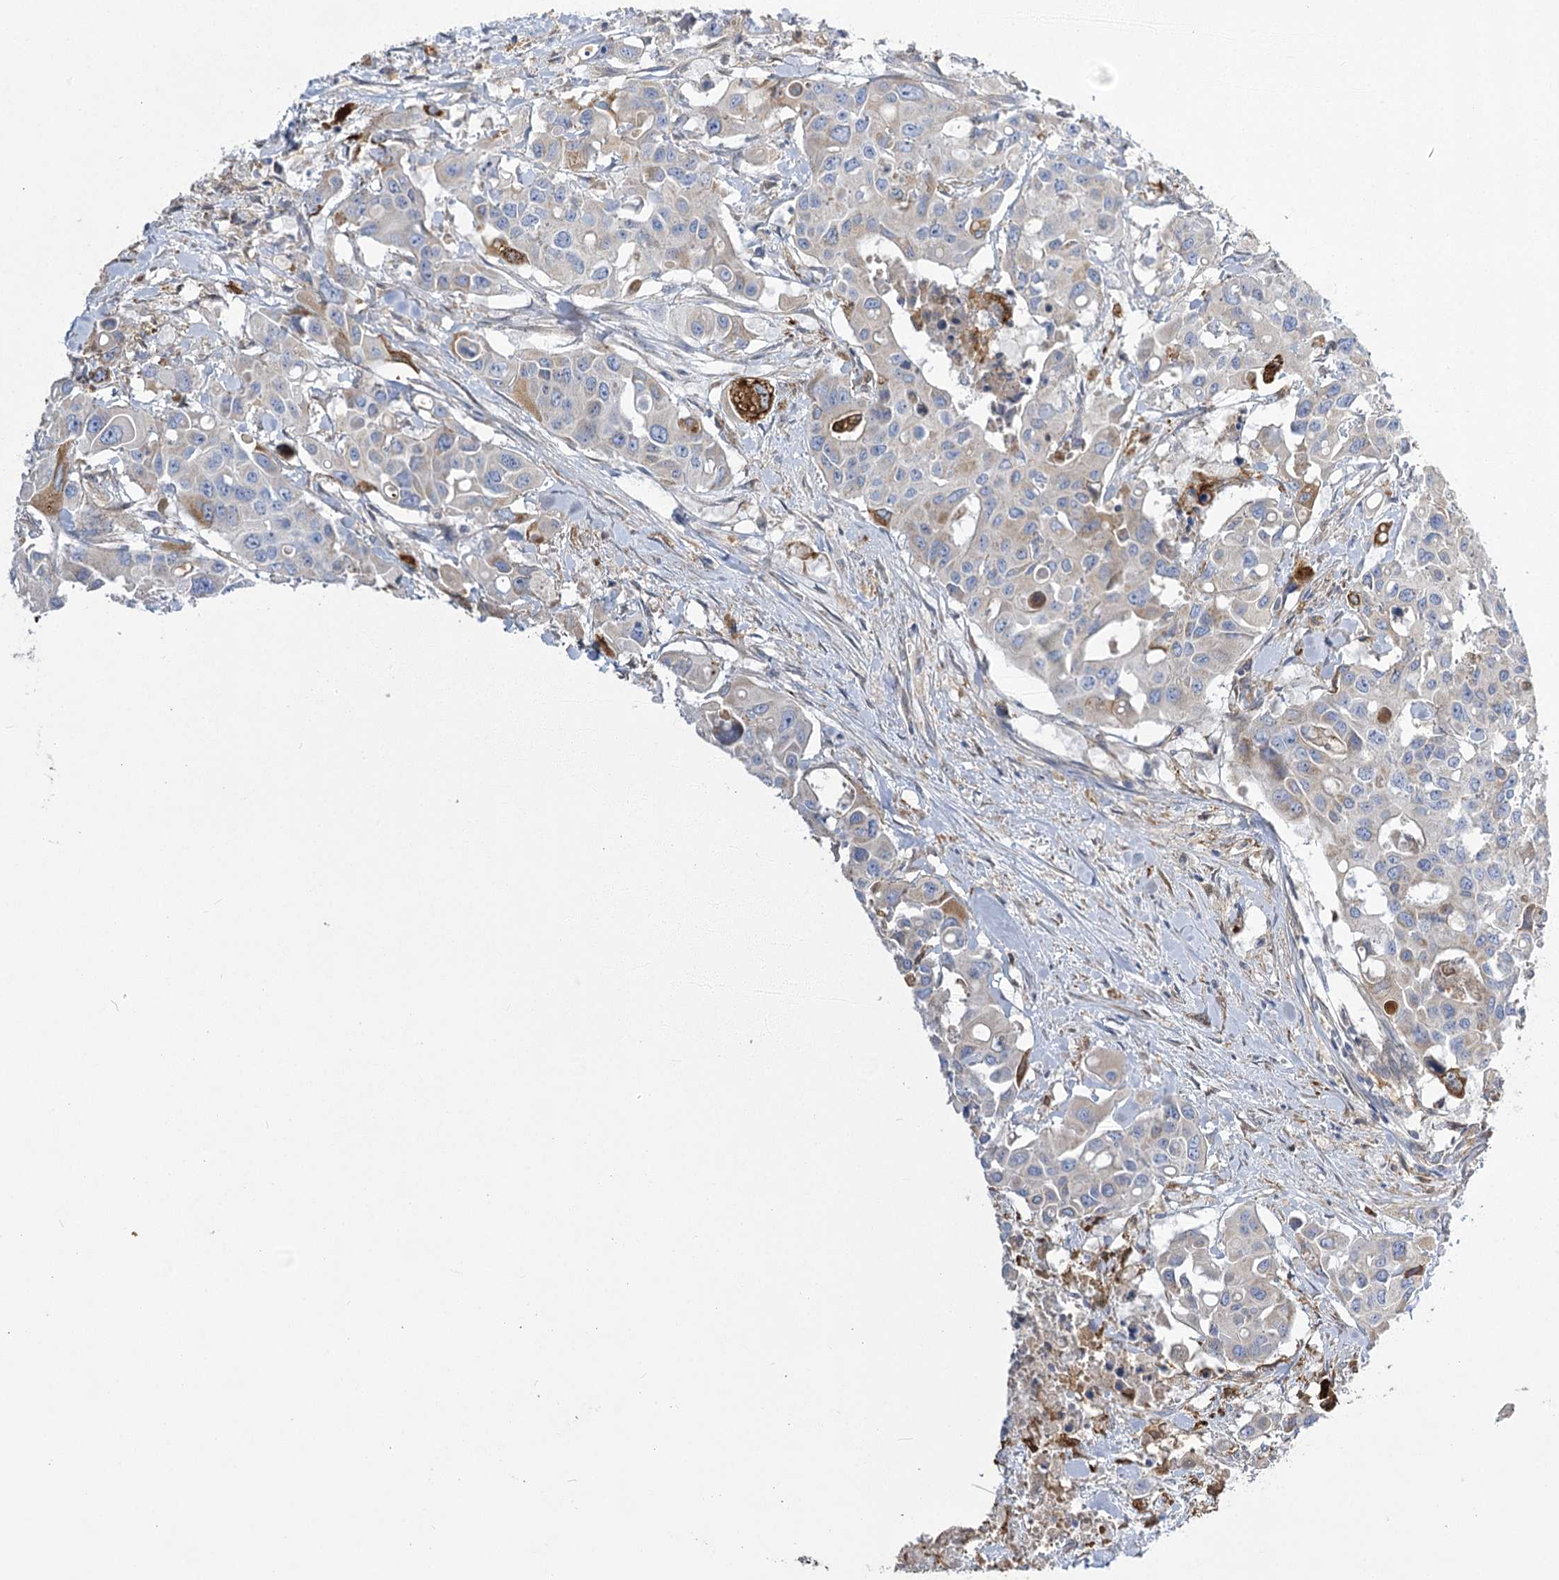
{"staining": {"intensity": "negative", "quantity": "none", "location": "none"}, "tissue": "colorectal cancer", "cell_type": "Tumor cells", "image_type": "cancer", "snomed": [{"axis": "morphology", "description": "Adenocarcinoma, NOS"}, {"axis": "topography", "description": "Colon"}], "caption": "High magnification brightfield microscopy of colorectal cancer (adenocarcinoma) stained with DAB (brown) and counterstained with hematoxylin (blue): tumor cells show no significant staining.", "gene": "RMDN2", "patient": {"sex": "male", "age": 77}}